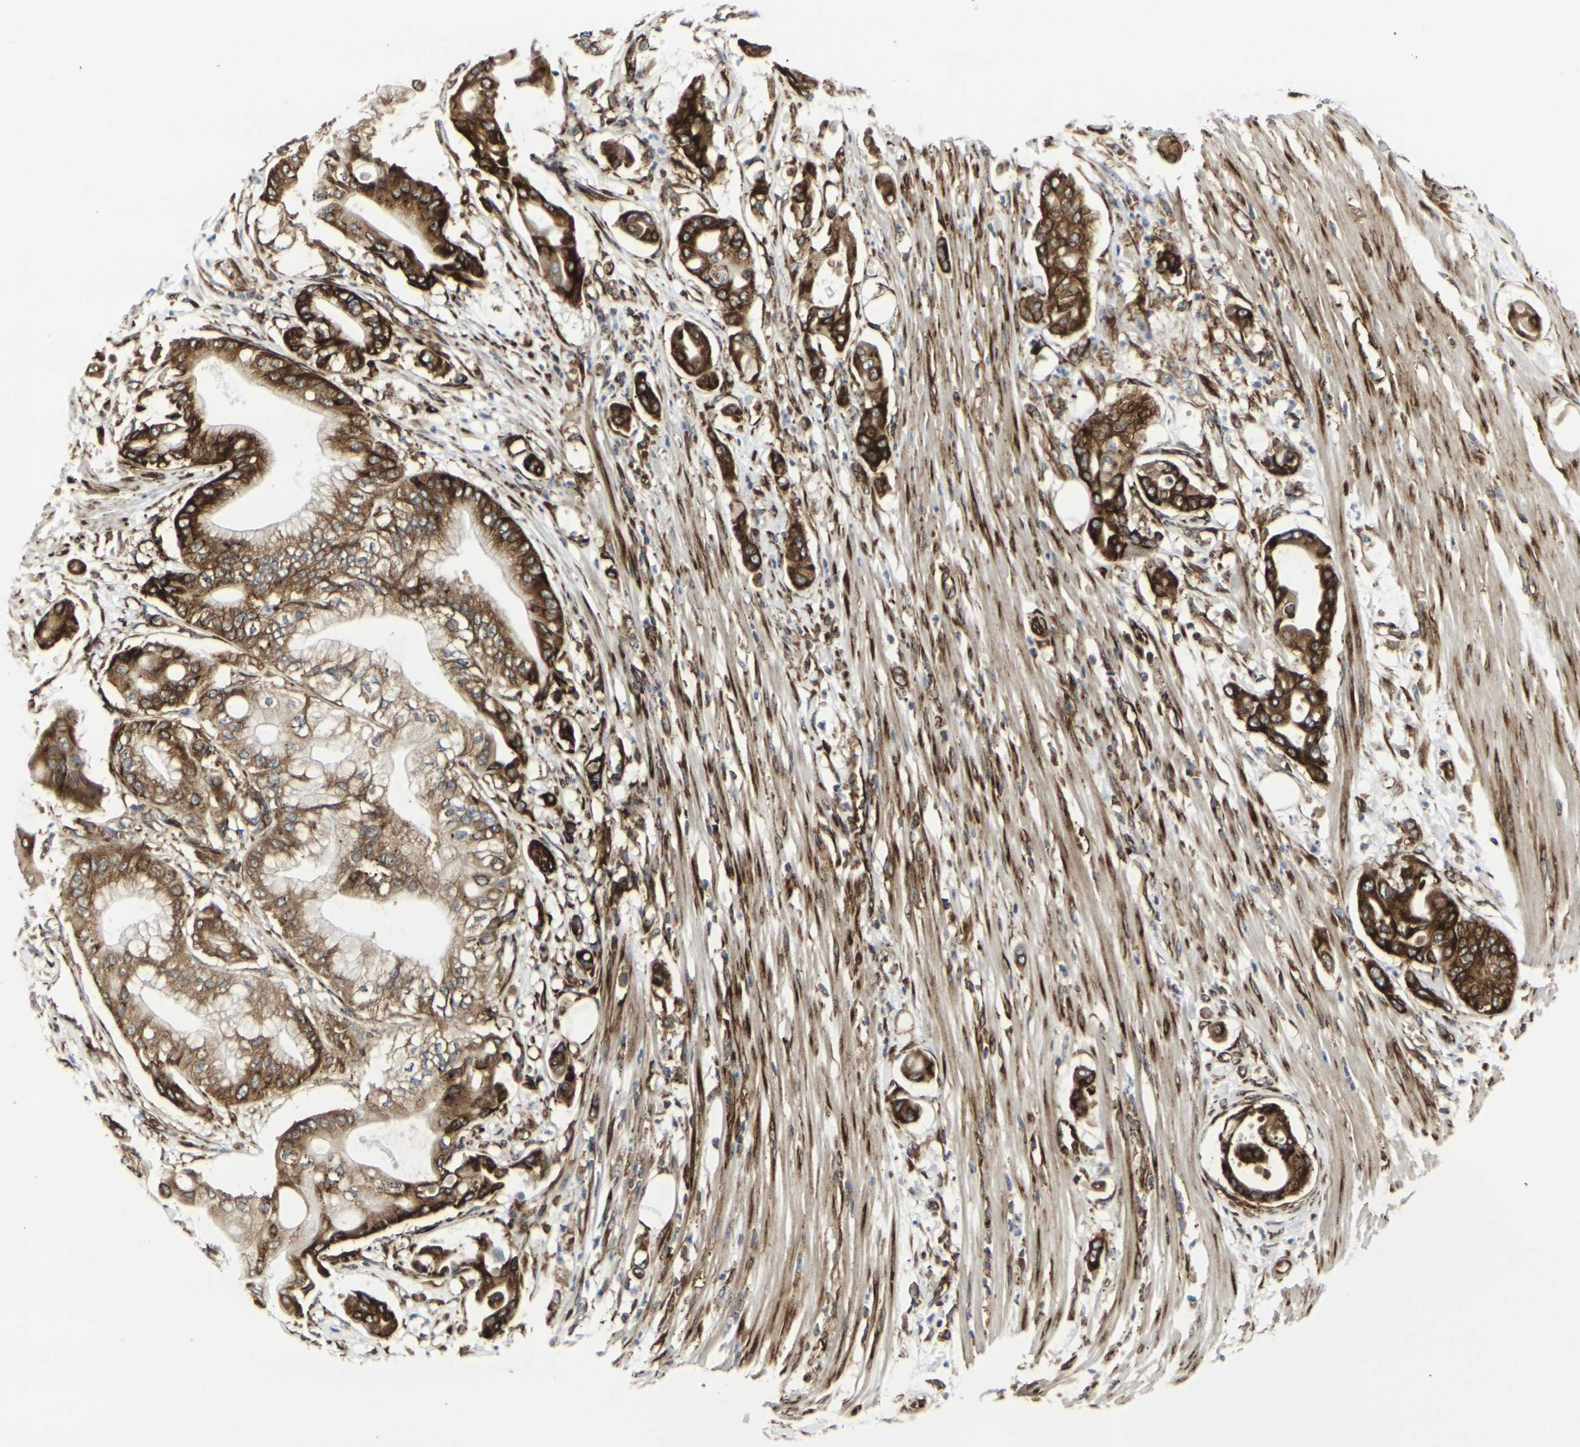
{"staining": {"intensity": "strong", "quantity": ">75%", "location": "cytoplasmic/membranous"}, "tissue": "pancreatic cancer", "cell_type": "Tumor cells", "image_type": "cancer", "snomed": [{"axis": "morphology", "description": "Adenocarcinoma, NOS"}, {"axis": "morphology", "description": "Adenocarcinoma, metastatic, NOS"}, {"axis": "topography", "description": "Lymph node"}, {"axis": "topography", "description": "Pancreas"}, {"axis": "topography", "description": "Duodenum"}], "caption": "Immunohistochemical staining of human pancreatic cancer reveals strong cytoplasmic/membranous protein staining in approximately >75% of tumor cells. The staining is performed using DAB brown chromogen to label protein expression. The nuclei are counter-stained blue using hematoxylin.", "gene": "MARCHF2", "patient": {"sex": "female", "age": 64}}